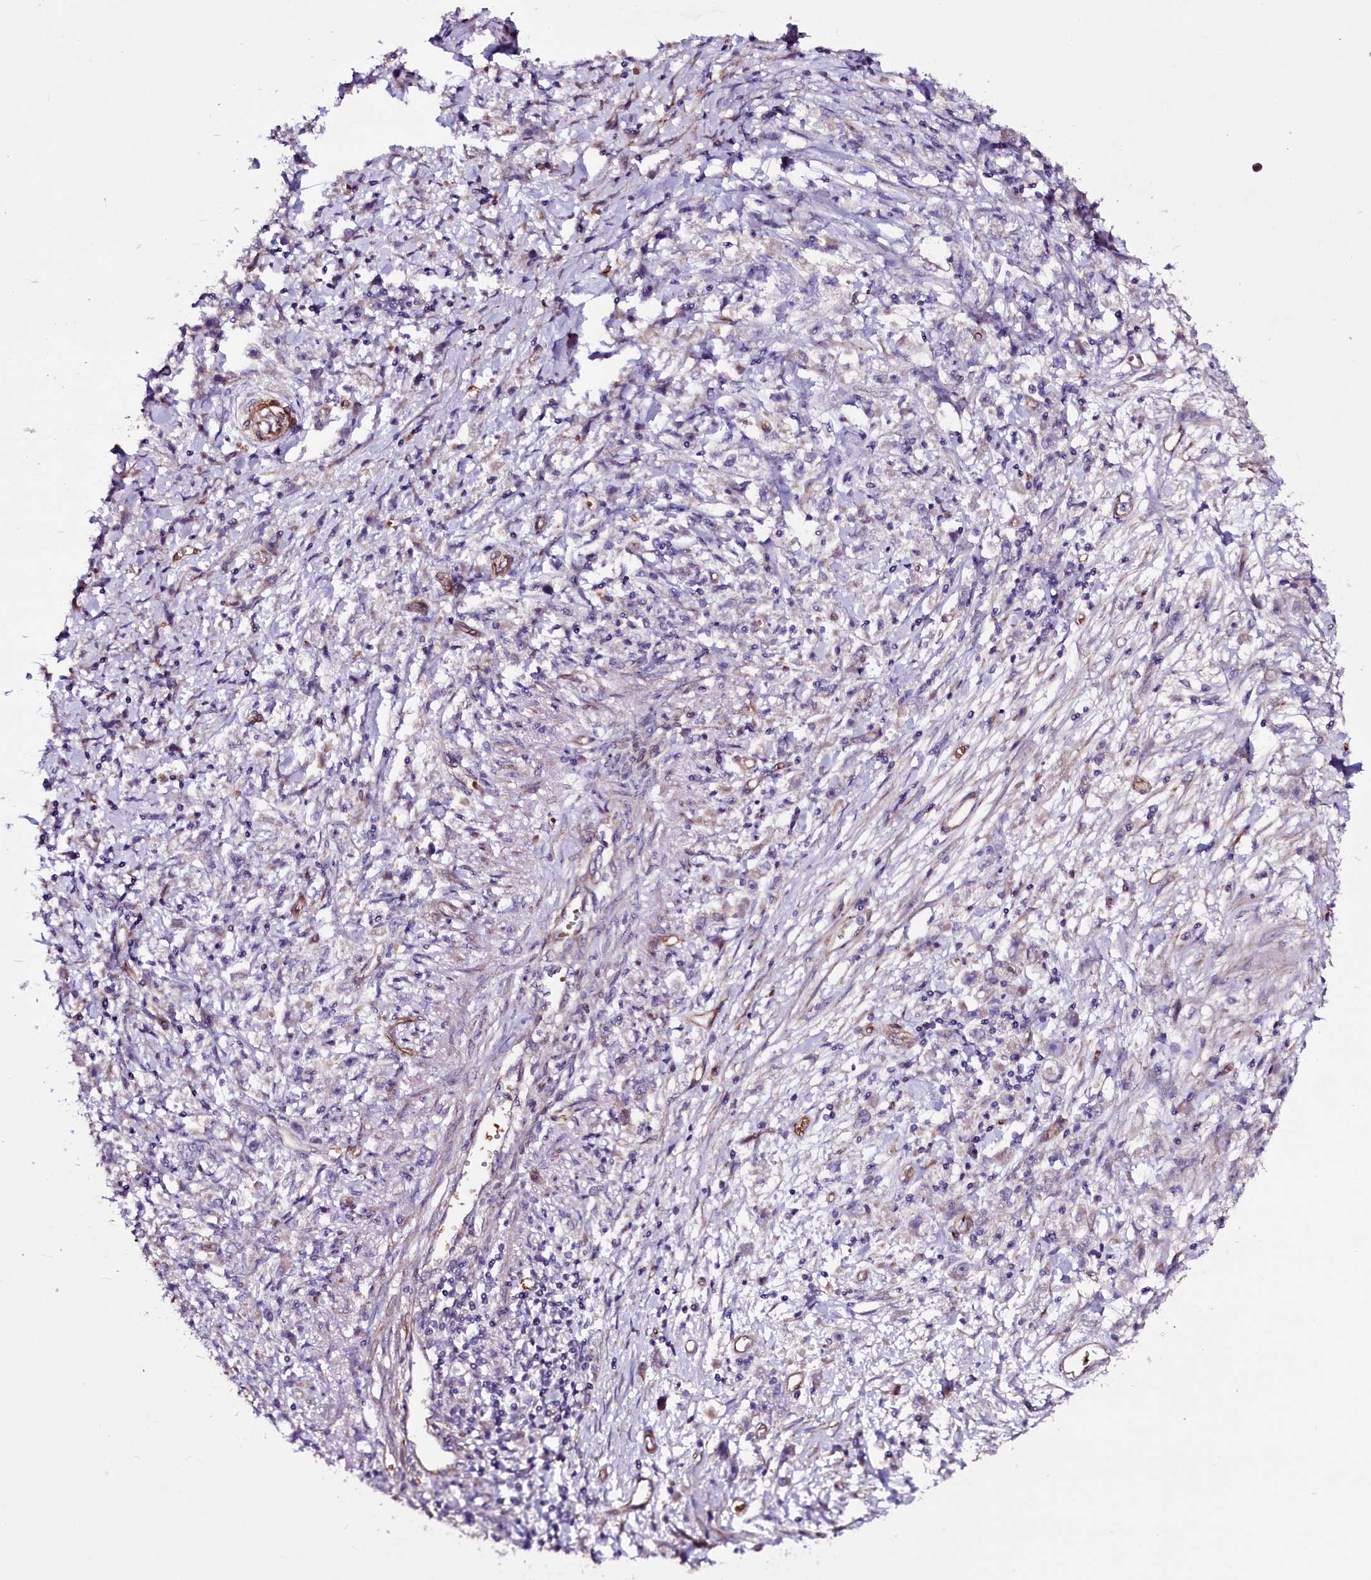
{"staining": {"intensity": "negative", "quantity": "none", "location": "none"}, "tissue": "stomach cancer", "cell_type": "Tumor cells", "image_type": "cancer", "snomed": [{"axis": "morphology", "description": "Adenocarcinoma, NOS"}, {"axis": "topography", "description": "Stomach"}], "caption": "Protein analysis of adenocarcinoma (stomach) demonstrates no significant positivity in tumor cells.", "gene": "MEX3C", "patient": {"sex": "female", "age": 59}}